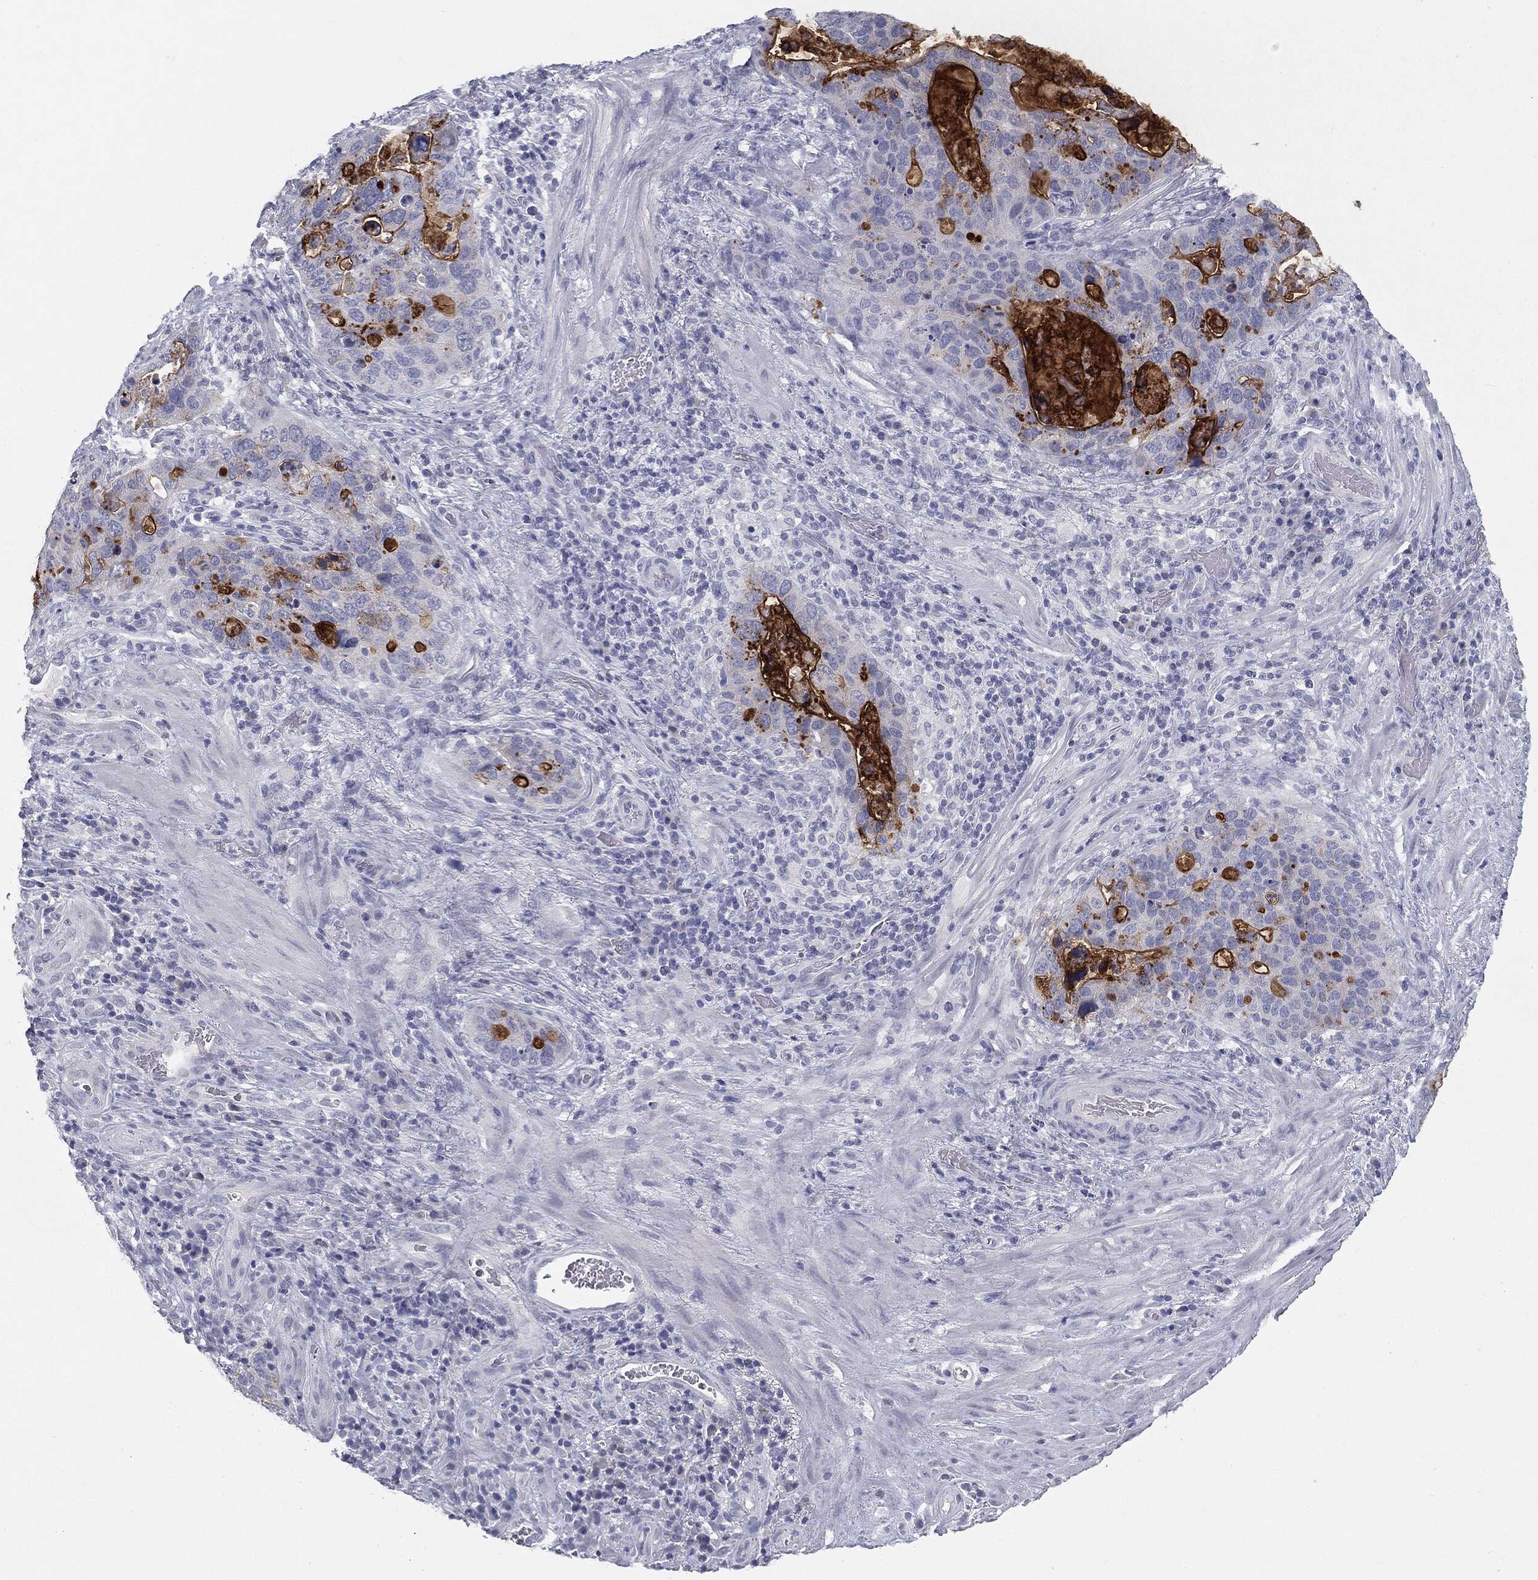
{"staining": {"intensity": "strong", "quantity": "25%-75%", "location": "cytoplasmic/membranous"}, "tissue": "stomach cancer", "cell_type": "Tumor cells", "image_type": "cancer", "snomed": [{"axis": "morphology", "description": "Adenocarcinoma, NOS"}, {"axis": "topography", "description": "Stomach"}], "caption": "Strong cytoplasmic/membranous protein staining is identified in approximately 25%-75% of tumor cells in stomach adenocarcinoma.", "gene": "MUC1", "patient": {"sex": "male", "age": 54}}